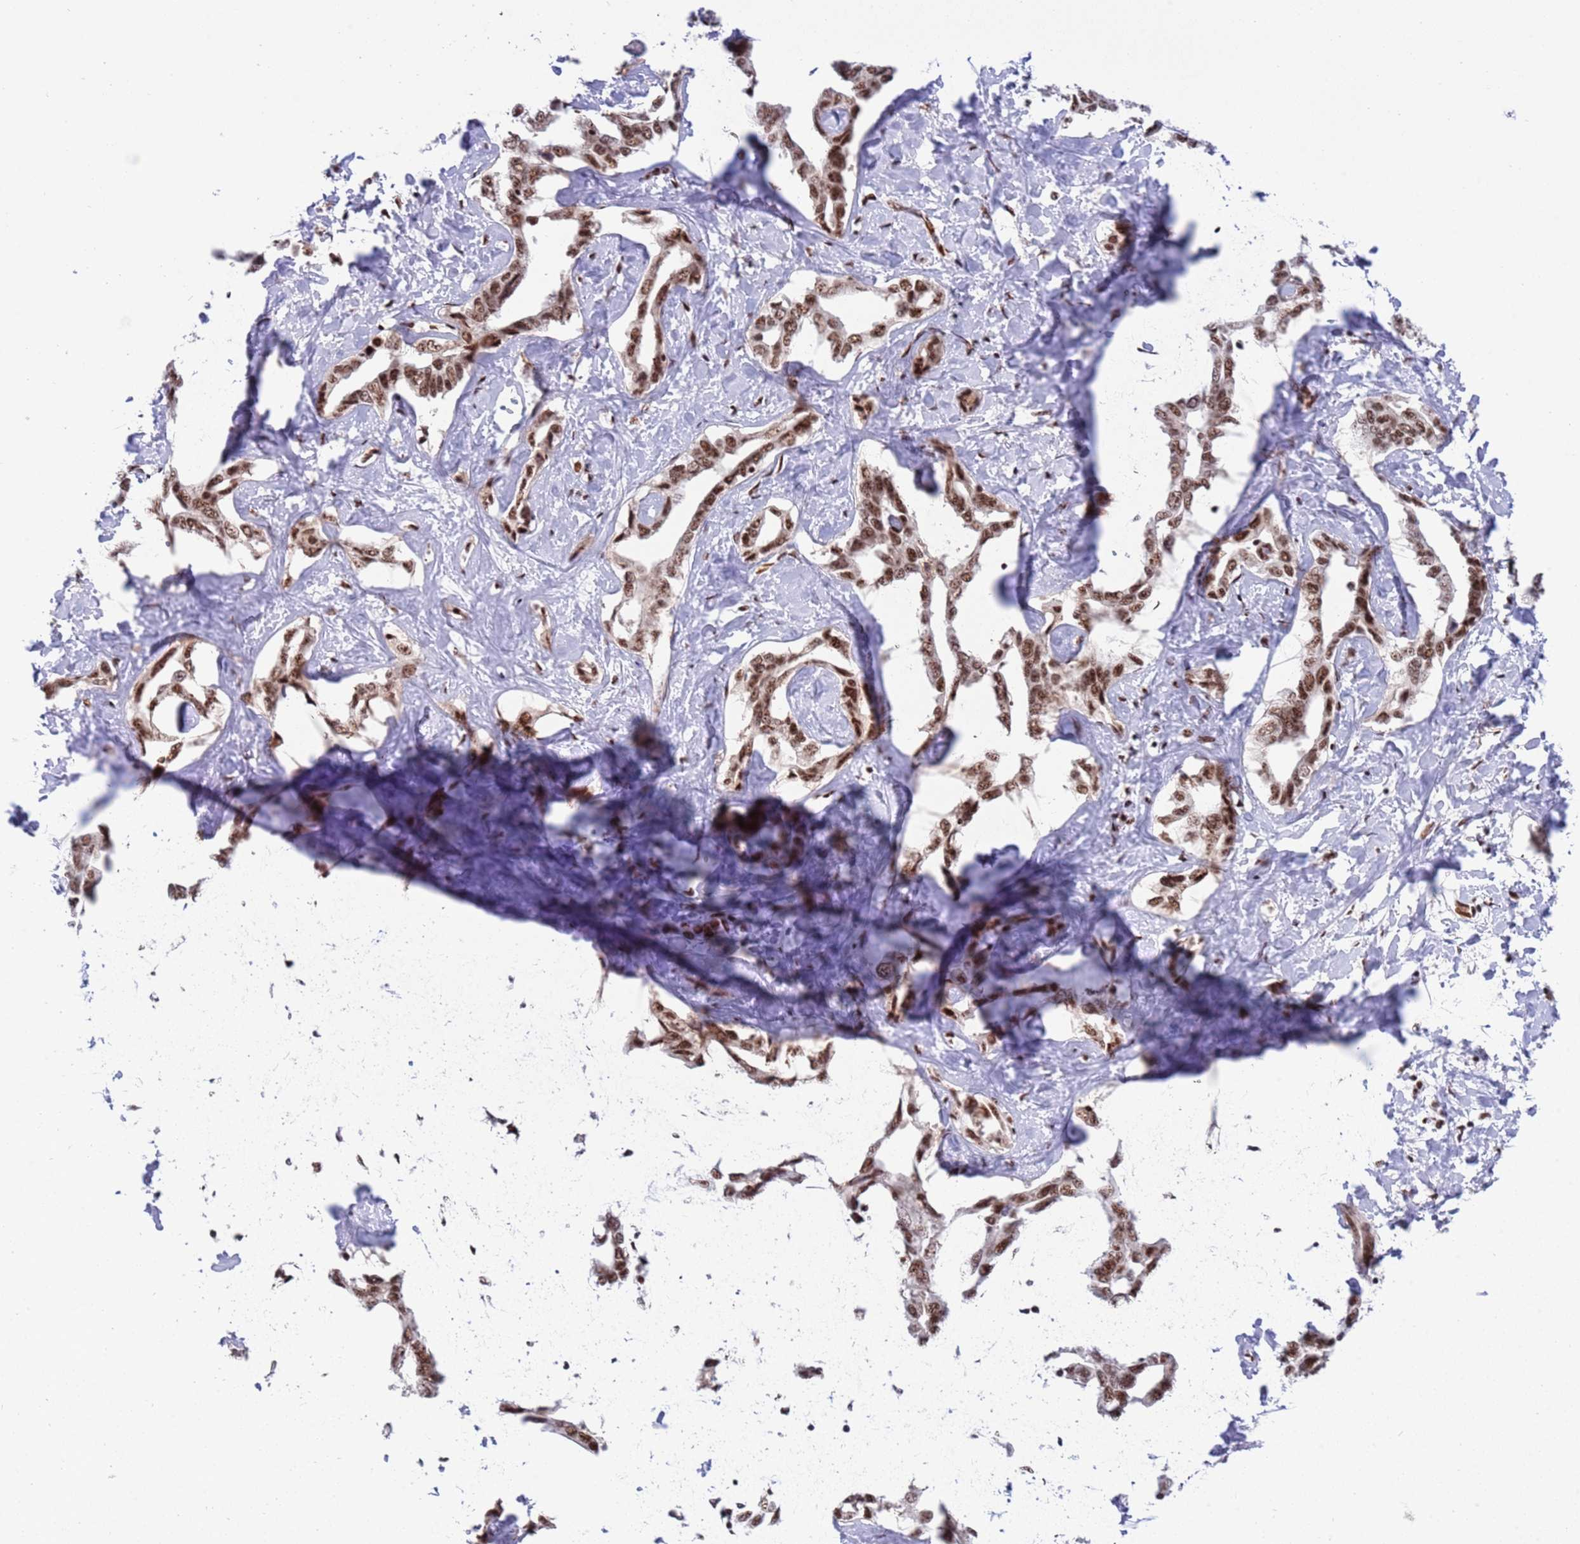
{"staining": {"intensity": "moderate", "quantity": ">75%", "location": "nuclear"}, "tissue": "liver cancer", "cell_type": "Tumor cells", "image_type": "cancer", "snomed": [{"axis": "morphology", "description": "Cholangiocarcinoma"}, {"axis": "topography", "description": "Liver"}], "caption": "Liver cancer tissue displays moderate nuclear expression in about >75% of tumor cells", "gene": "THOC2", "patient": {"sex": "male", "age": 59}}